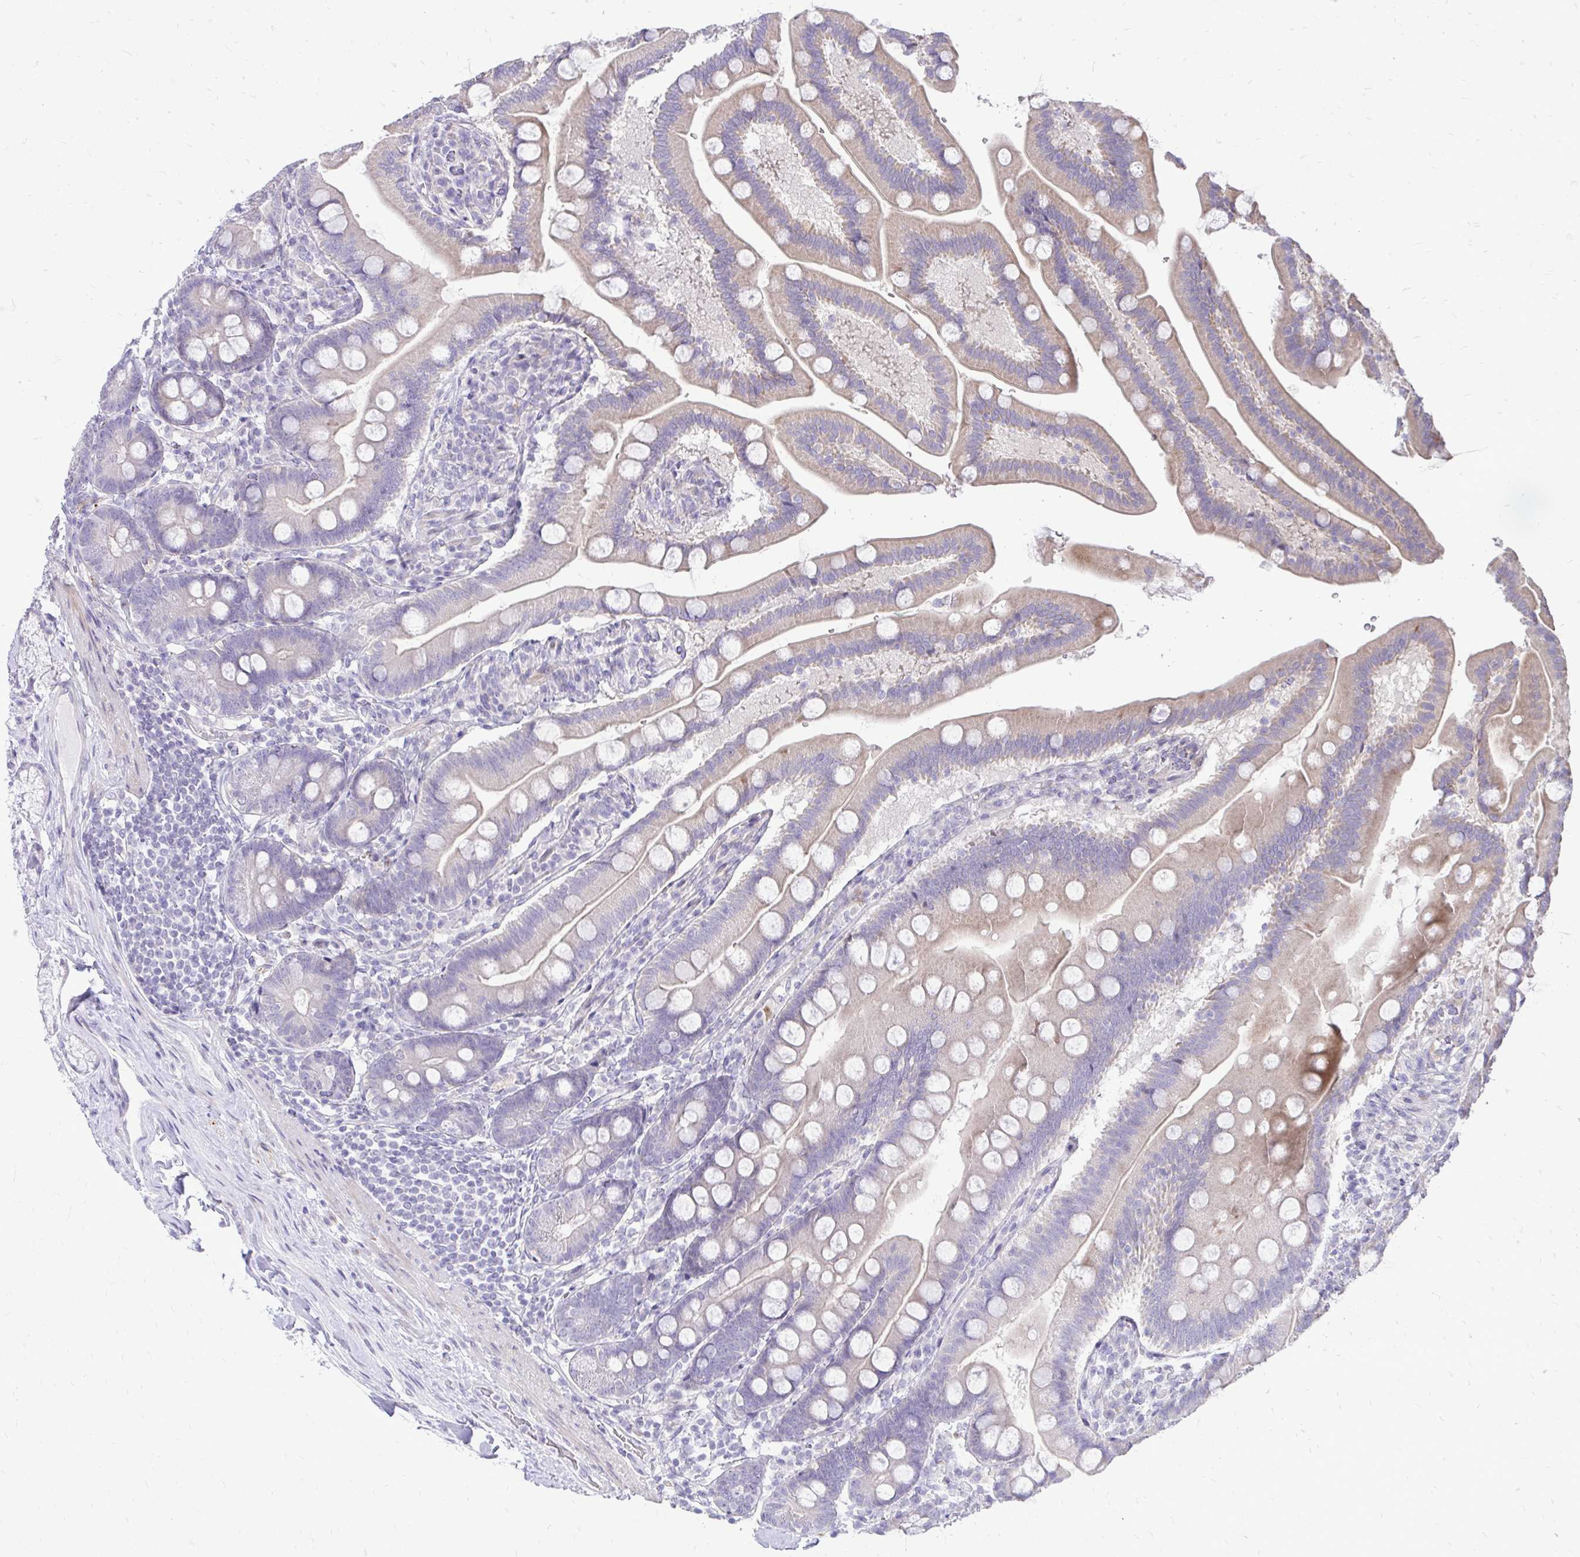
{"staining": {"intensity": "moderate", "quantity": "25%-75%", "location": "cytoplasmic/membranous"}, "tissue": "duodenum", "cell_type": "Glandular cells", "image_type": "normal", "snomed": [{"axis": "morphology", "description": "Normal tissue, NOS"}, {"axis": "topography", "description": "Duodenum"}], "caption": "This is an image of immunohistochemistry (IHC) staining of benign duodenum, which shows moderate expression in the cytoplasmic/membranous of glandular cells.", "gene": "OR8D1", "patient": {"sex": "female", "age": 67}}